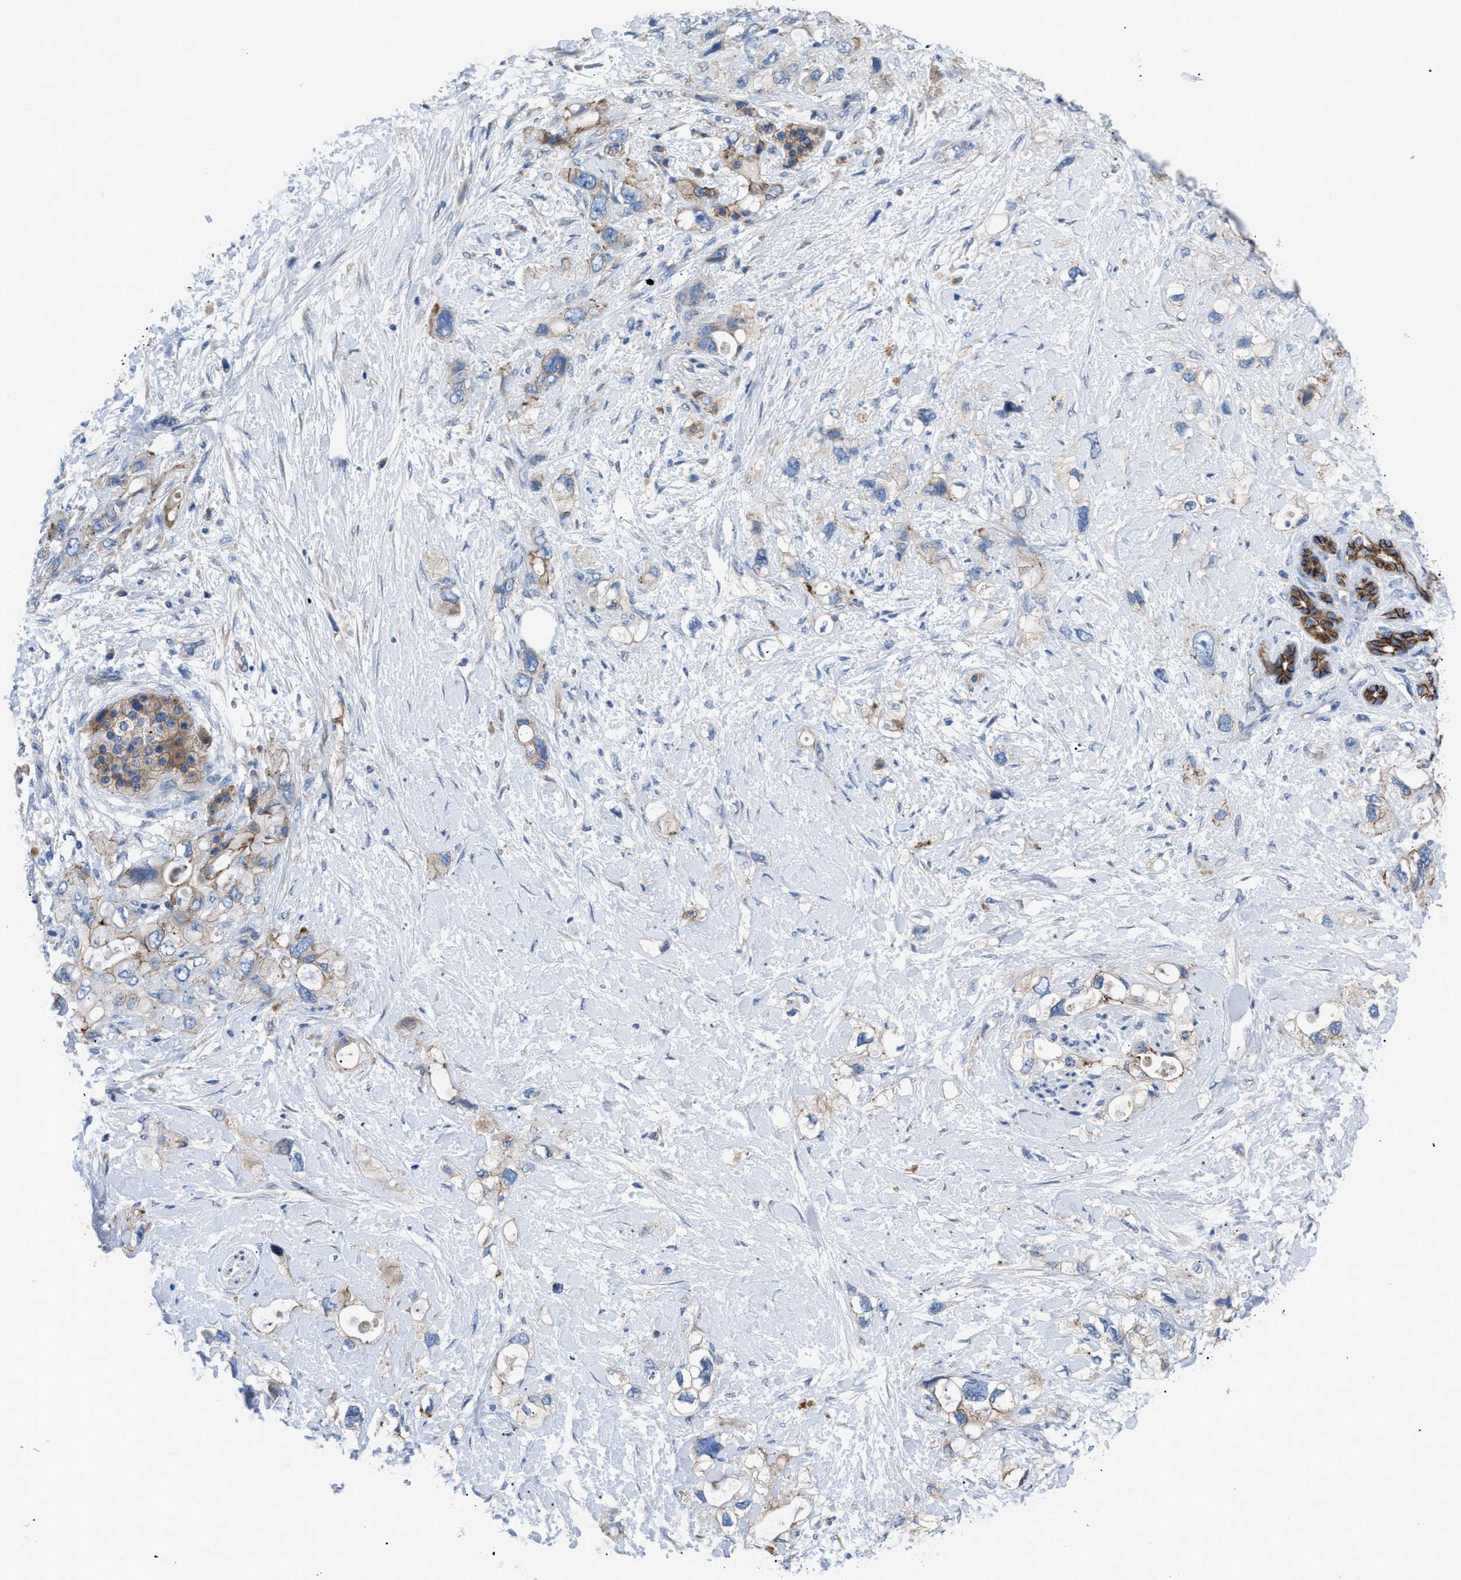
{"staining": {"intensity": "moderate", "quantity": "25%-75%", "location": "cytoplasmic/membranous"}, "tissue": "pancreatic cancer", "cell_type": "Tumor cells", "image_type": "cancer", "snomed": [{"axis": "morphology", "description": "Adenocarcinoma, NOS"}, {"axis": "topography", "description": "Pancreas"}], "caption": "A brown stain highlights moderate cytoplasmic/membranous expression of a protein in pancreatic cancer tumor cells.", "gene": "ZDHHC24", "patient": {"sex": "female", "age": 56}}